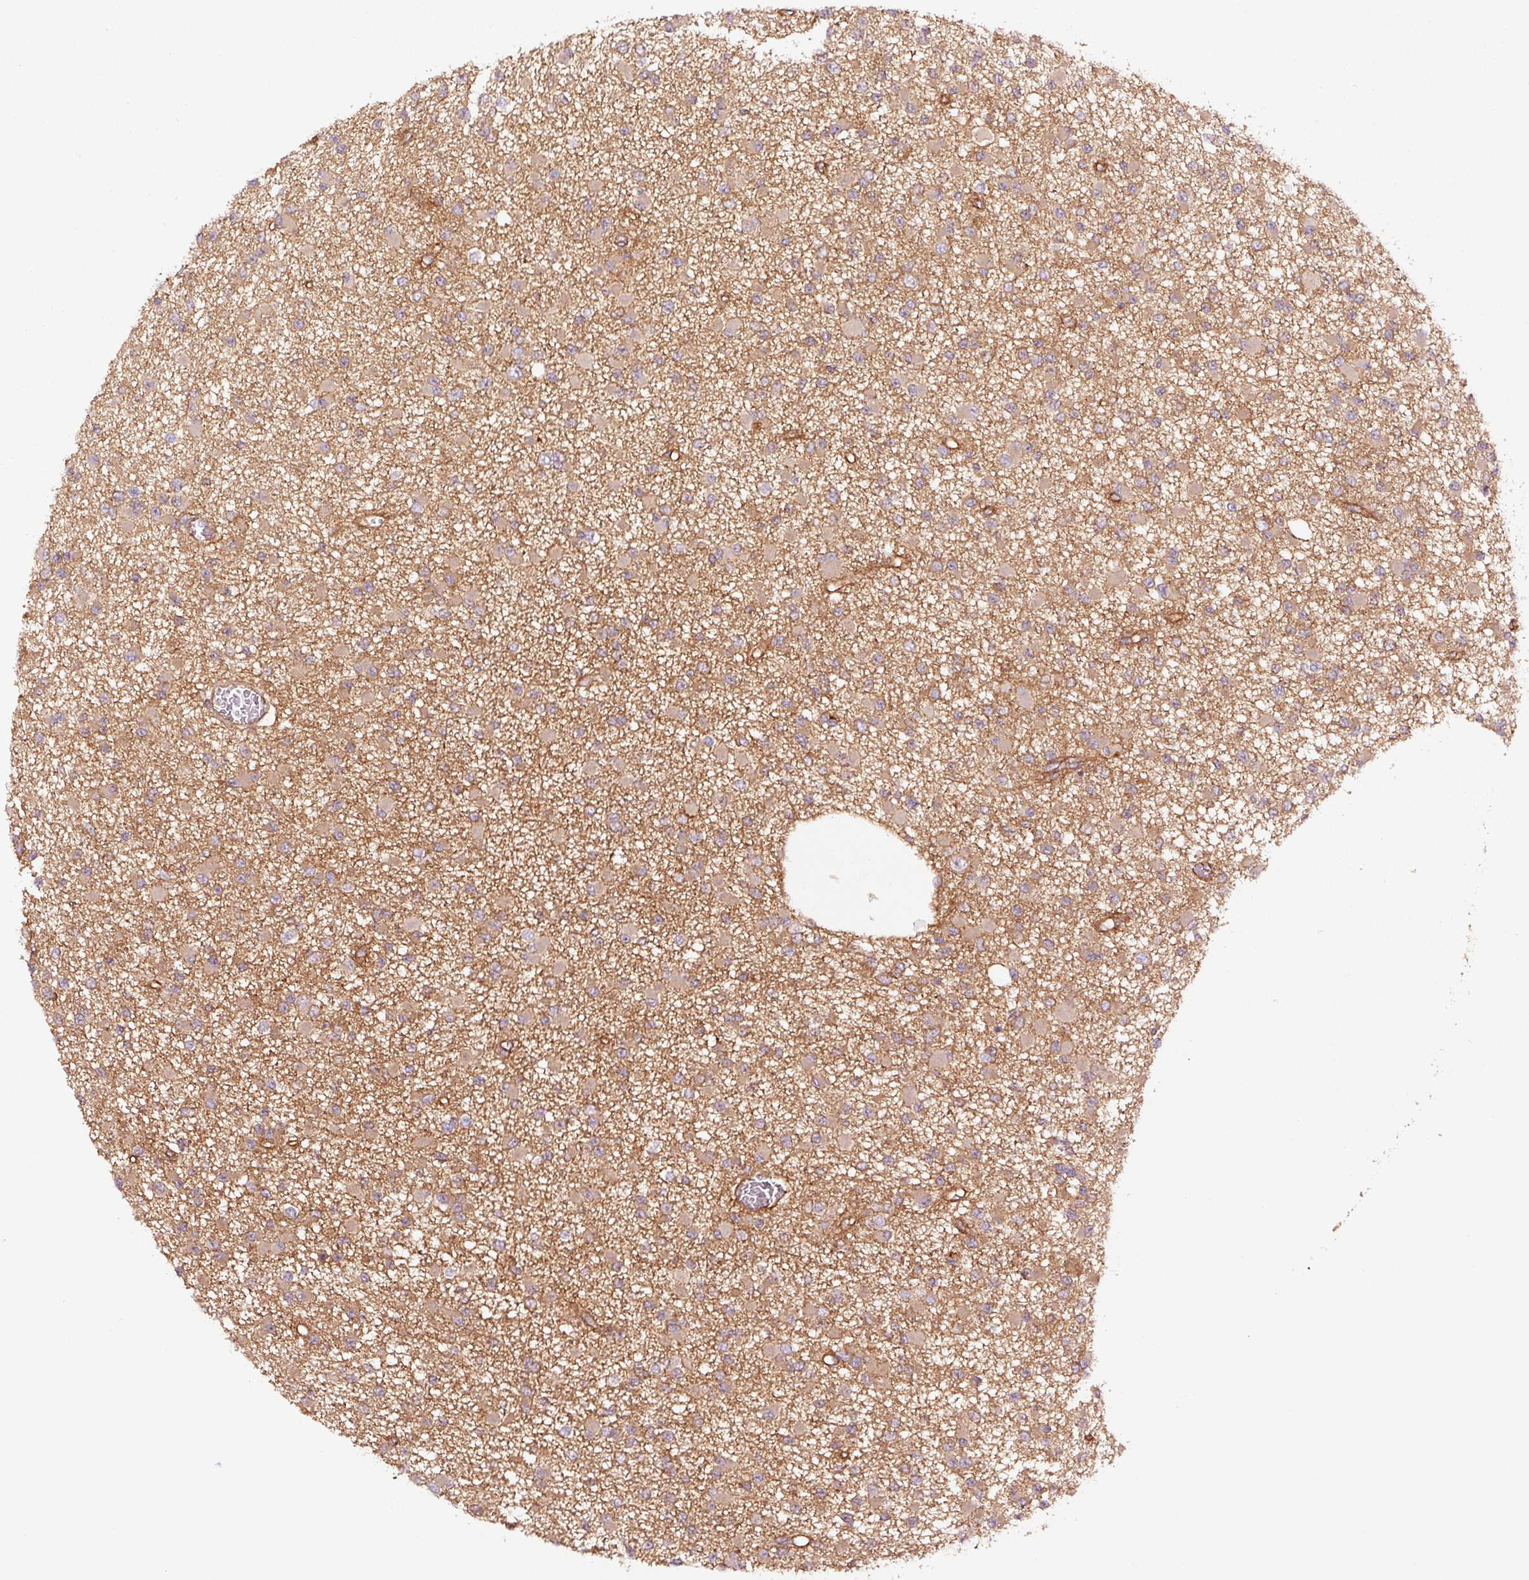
{"staining": {"intensity": "moderate", "quantity": ">75%", "location": "cytoplasmic/membranous"}, "tissue": "glioma", "cell_type": "Tumor cells", "image_type": "cancer", "snomed": [{"axis": "morphology", "description": "Glioma, malignant, Low grade"}, {"axis": "topography", "description": "Brain"}], "caption": "A brown stain highlights moderate cytoplasmic/membranous expression of a protein in malignant glioma (low-grade) tumor cells.", "gene": "METAP1", "patient": {"sex": "female", "age": 22}}